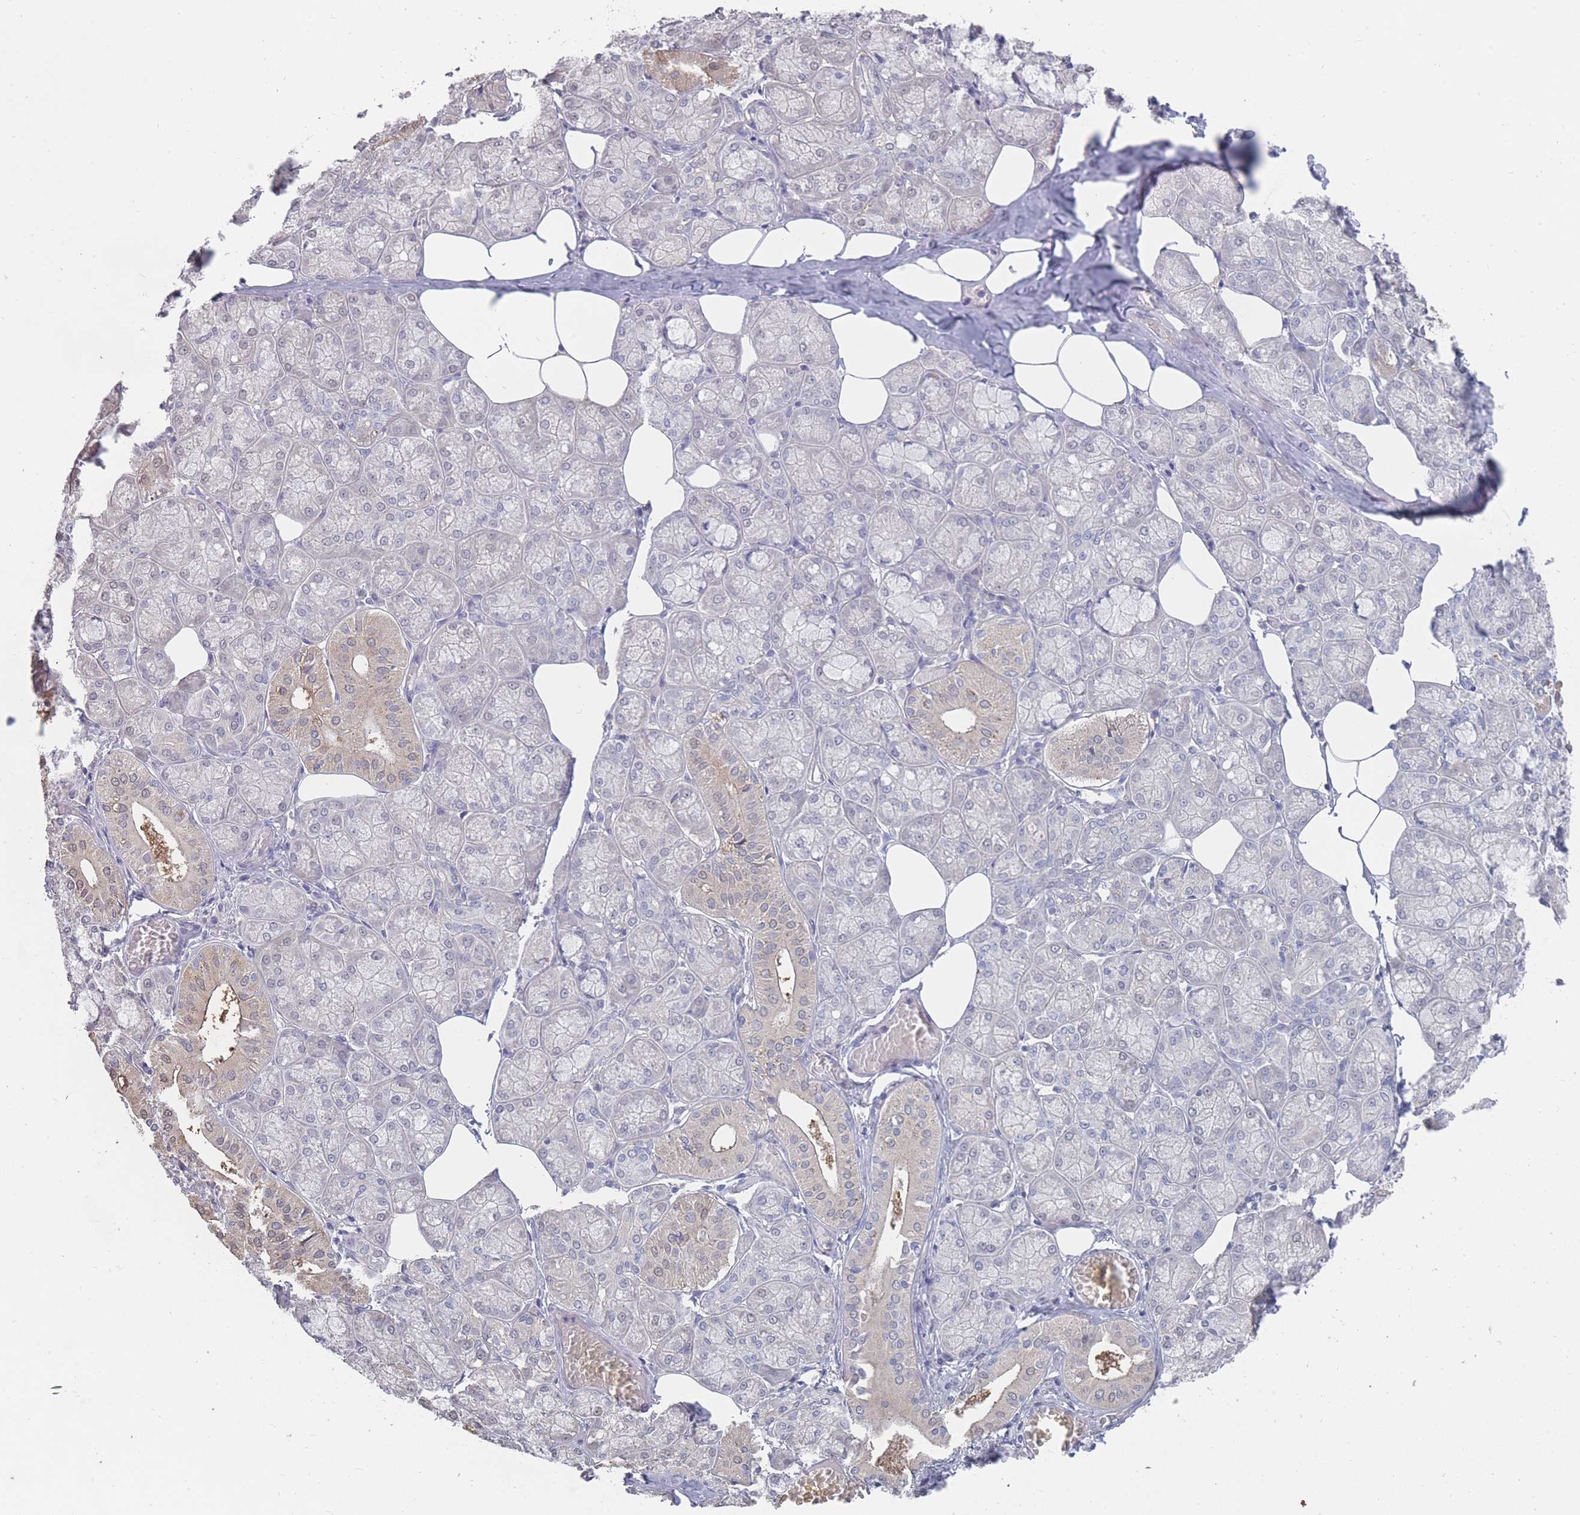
{"staining": {"intensity": "weak", "quantity": "<25%", "location": "cytoplasmic/membranous"}, "tissue": "salivary gland", "cell_type": "Glandular cells", "image_type": "normal", "snomed": [{"axis": "morphology", "description": "Normal tissue, NOS"}, {"axis": "topography", "description": "Salivary gland"}], "caption": "Glandular cells show no significant positivity in normal salivary gland.", "gene": "CYP51A1", "patient": {"sex": "male", "age": 74}}